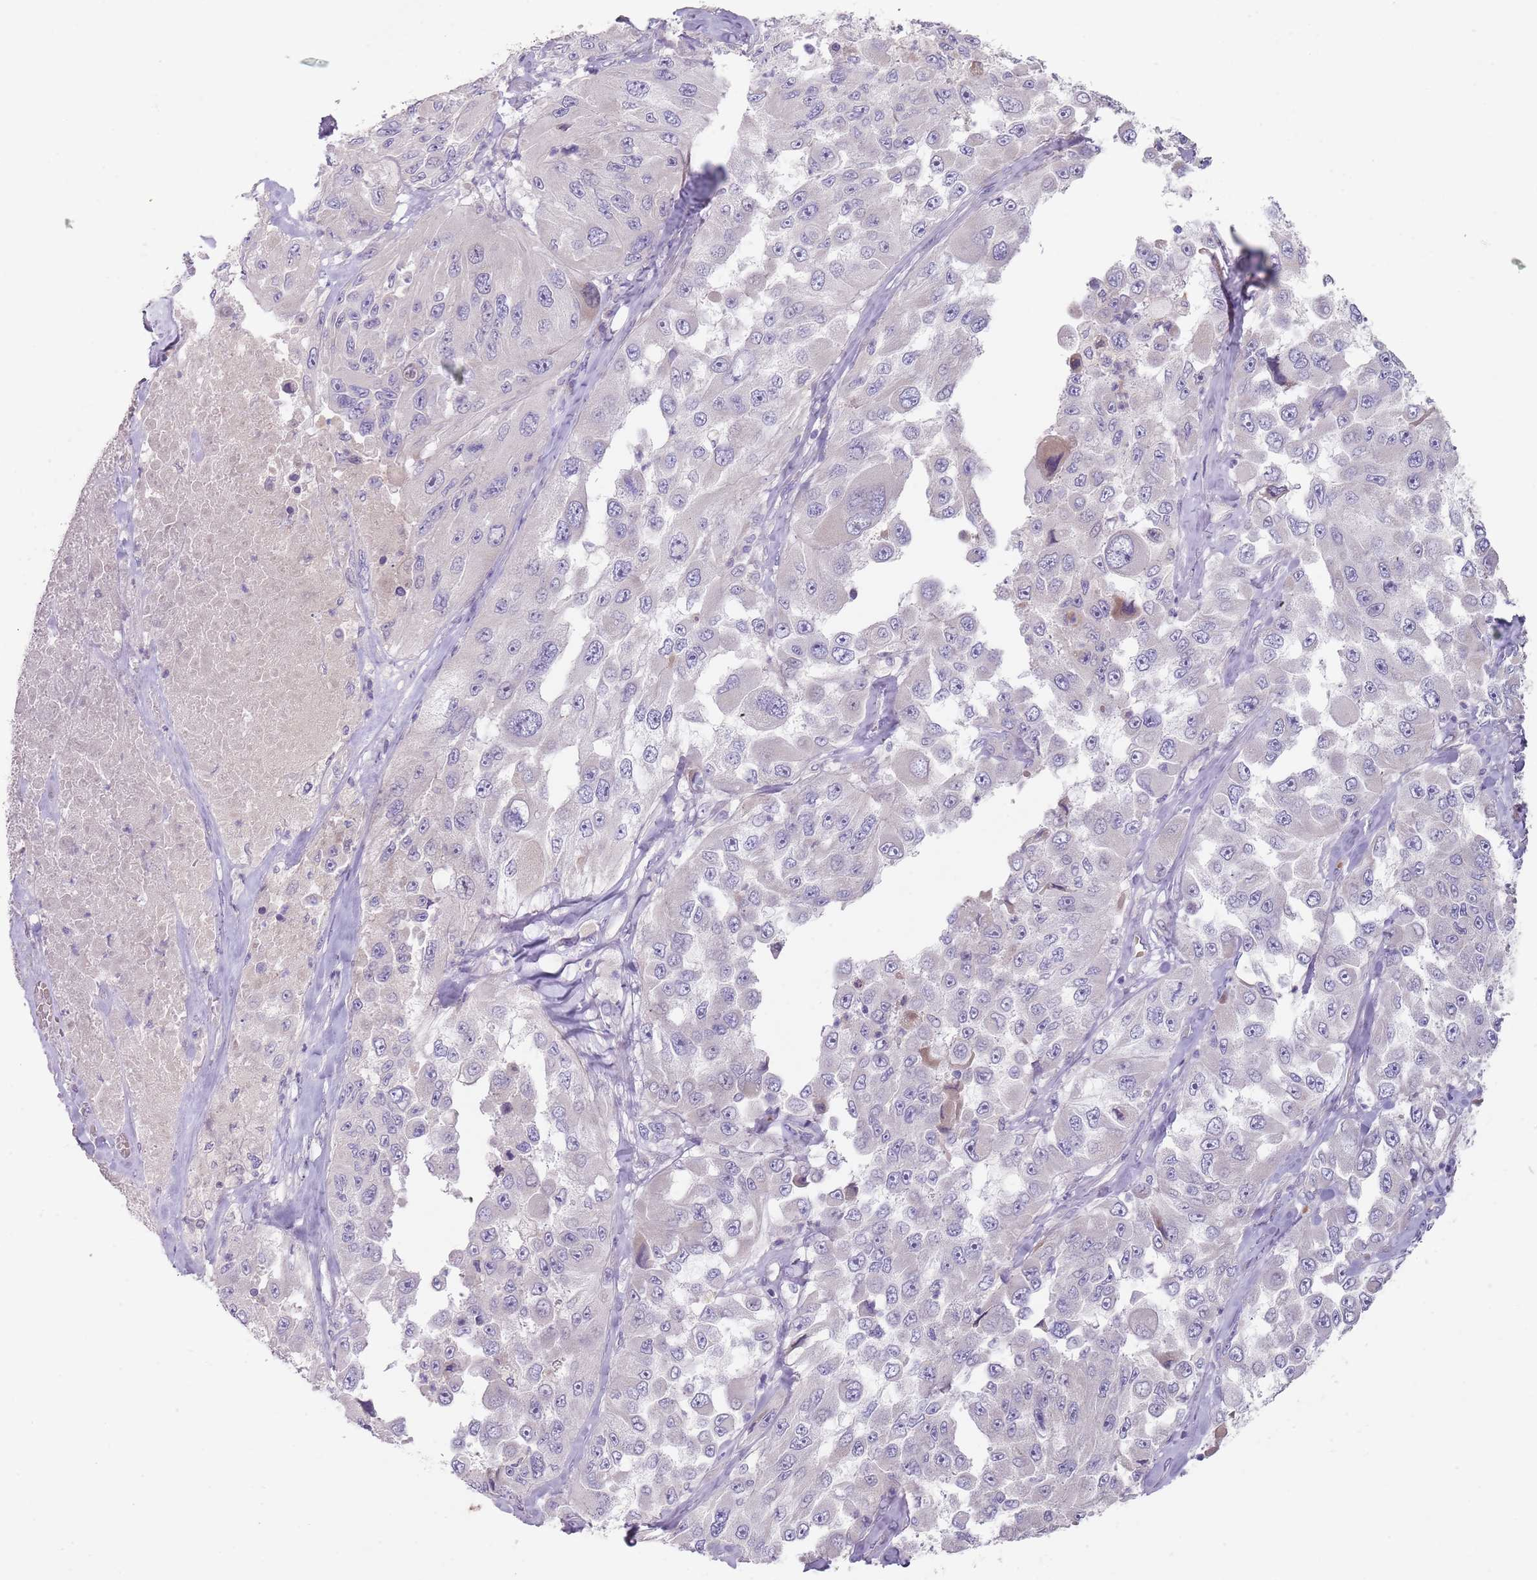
{"staining": {"intensity": "negative", "quantity": "none", "location": "none"}, "tissue": "melanoma", "cell_type": "Tumor cells", "image_type": "cancer", "snomed": [{"axis": "morphology", "description": "Malignant melanoma, Metastatic site"}, {"axis": "topography", "description": "Lymph node"}], "caption": "Melanoma stained for a protein using immunohistochemistry (IHC) shows no expression tumor cells.", "gene": "PRAC1", "patient": {"sex": "male", "age": 62}}